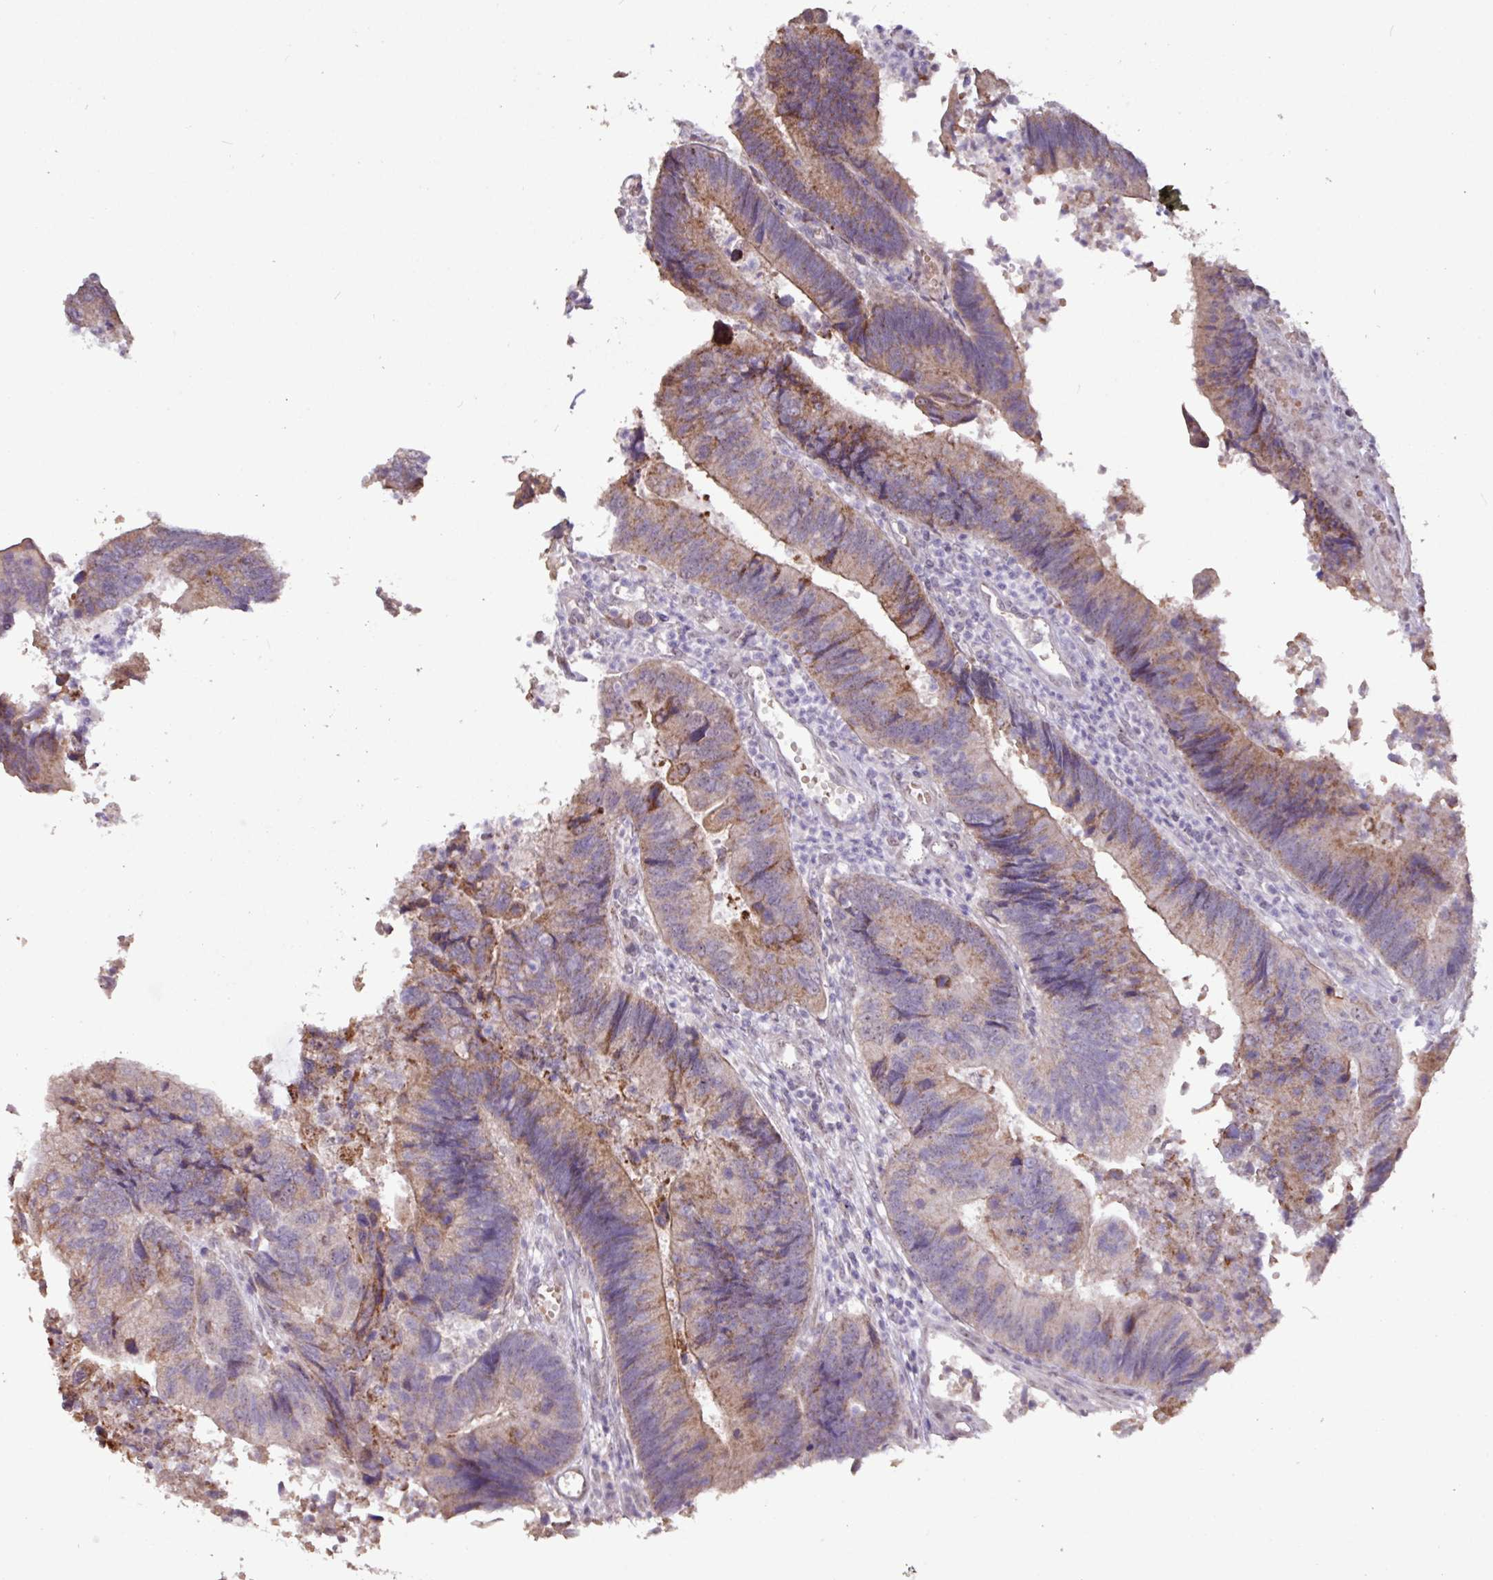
{"staining": {"intensity": "weak", "quantity": "25%-75%", "location": "cytoplasmic/membranous"}, "tissue": "colorectal cancer", "cell_type": "Tumor cells", "image_type": "cancer", "snomed": [{"axis": "morphology", "description": "Adenocarcinoma, NOS"}, {"axis": "topography", "description": "Colon"}], "caption": "Immunohistochemistry micrograph of colorectal cancer stained for a protein (brown), which exhibits low levels of weak cytoplasmic/membranous staining in approximately 25%-75% of tumor cells.", "gene": "L3MBTL3", "patient": {"sex": "female", "age": 67}}